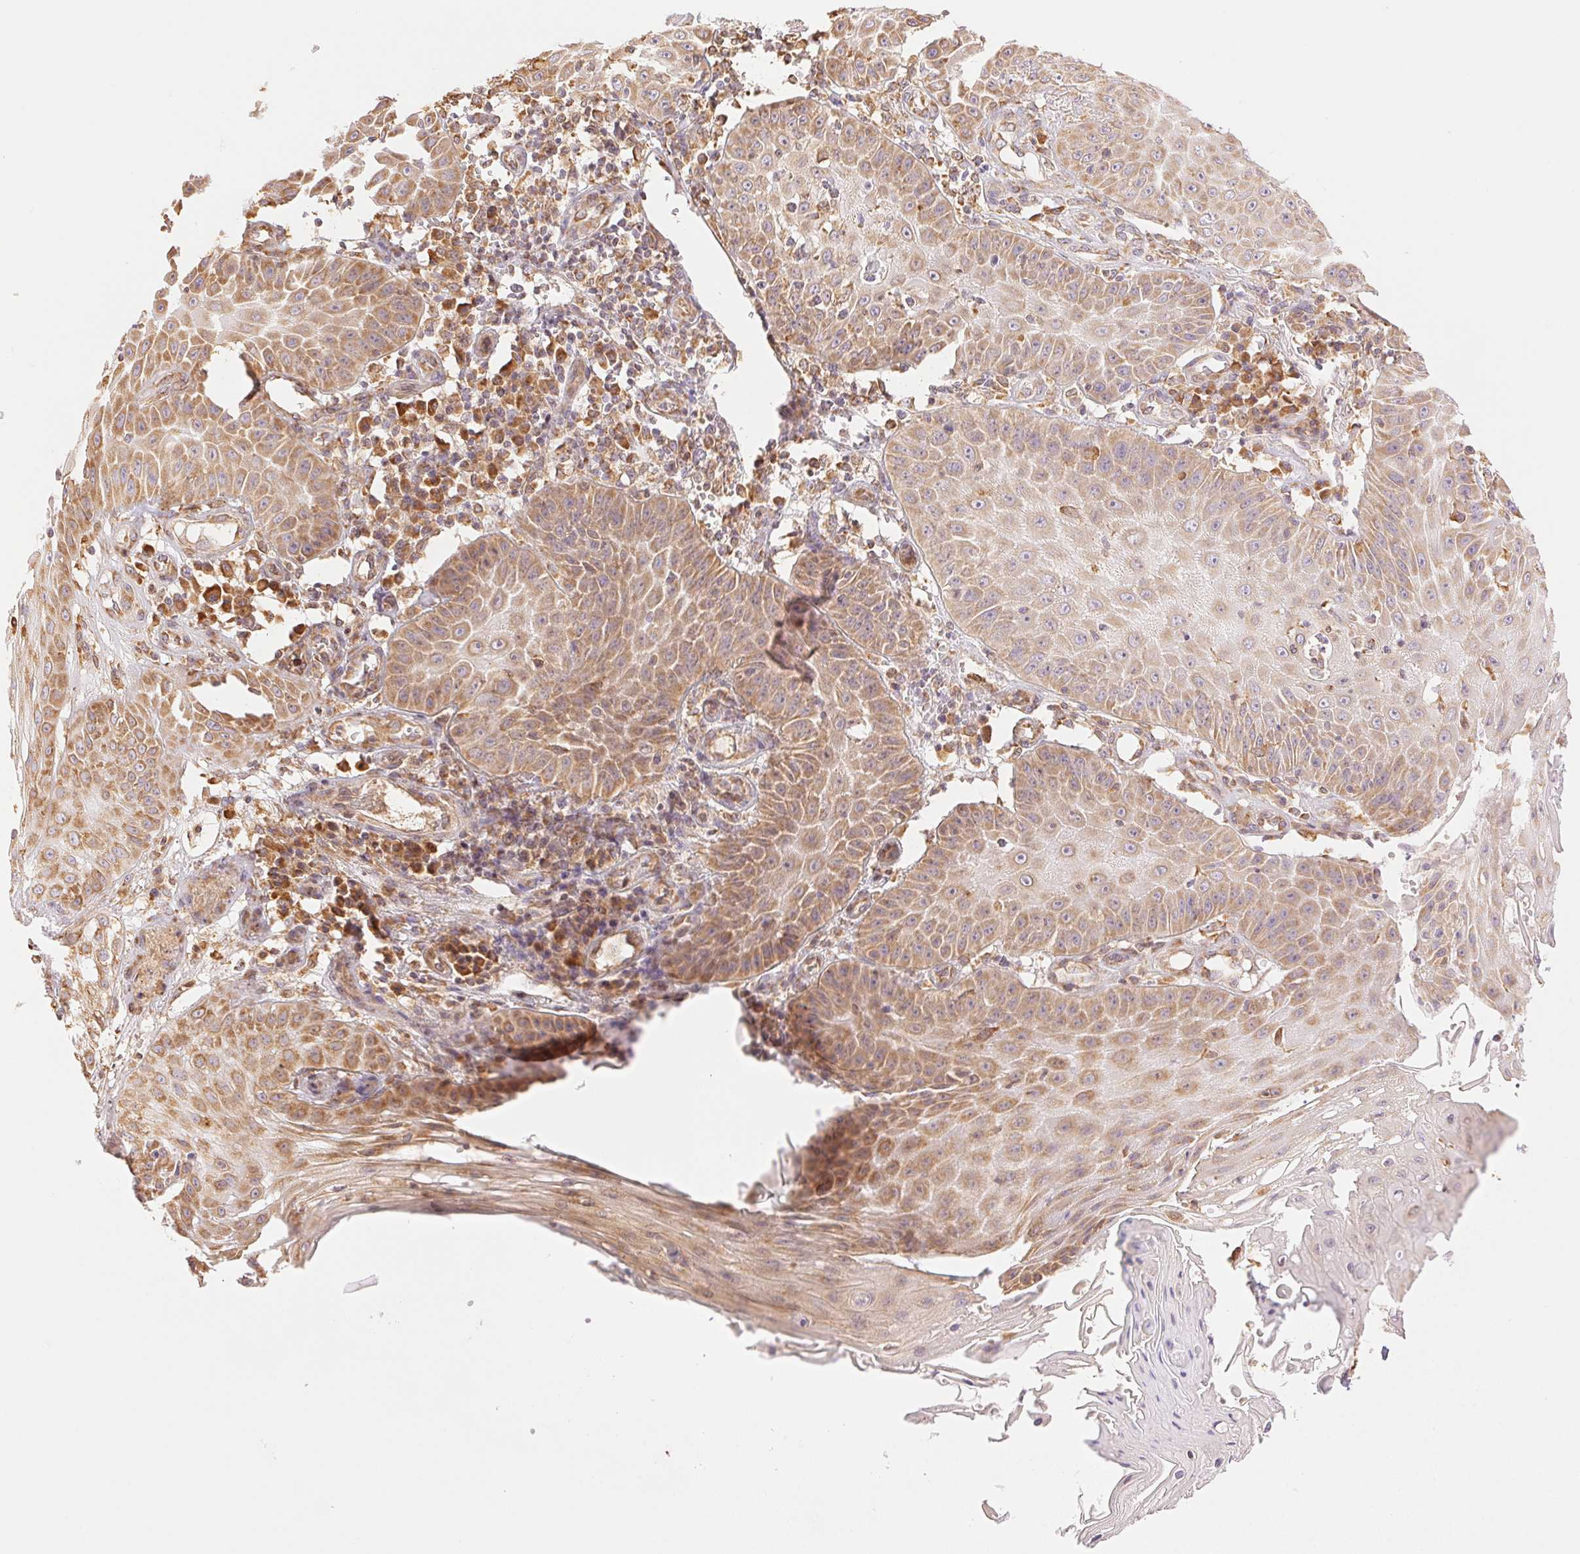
{"staining": {"intensity": "moderate", "quantity": ">75%", "location": "cytoplasmic/membranous"}, "tissue": "skin cancer", "cell_type": "Tumor cells", "image_type": "cancer", "snomed": [{"axis": "morphology", "description": "Squamous cell carcinoma, NOS"}, {"axis": "topography", "description": "Skin"}], "caption": "Human skin cancer (squamous cell carcinoma) stained with a protein marker exhibits moderate staining in tumor cells.", "gene": "ENTREP1", "patient": {"sex": "male", "age": 70}}